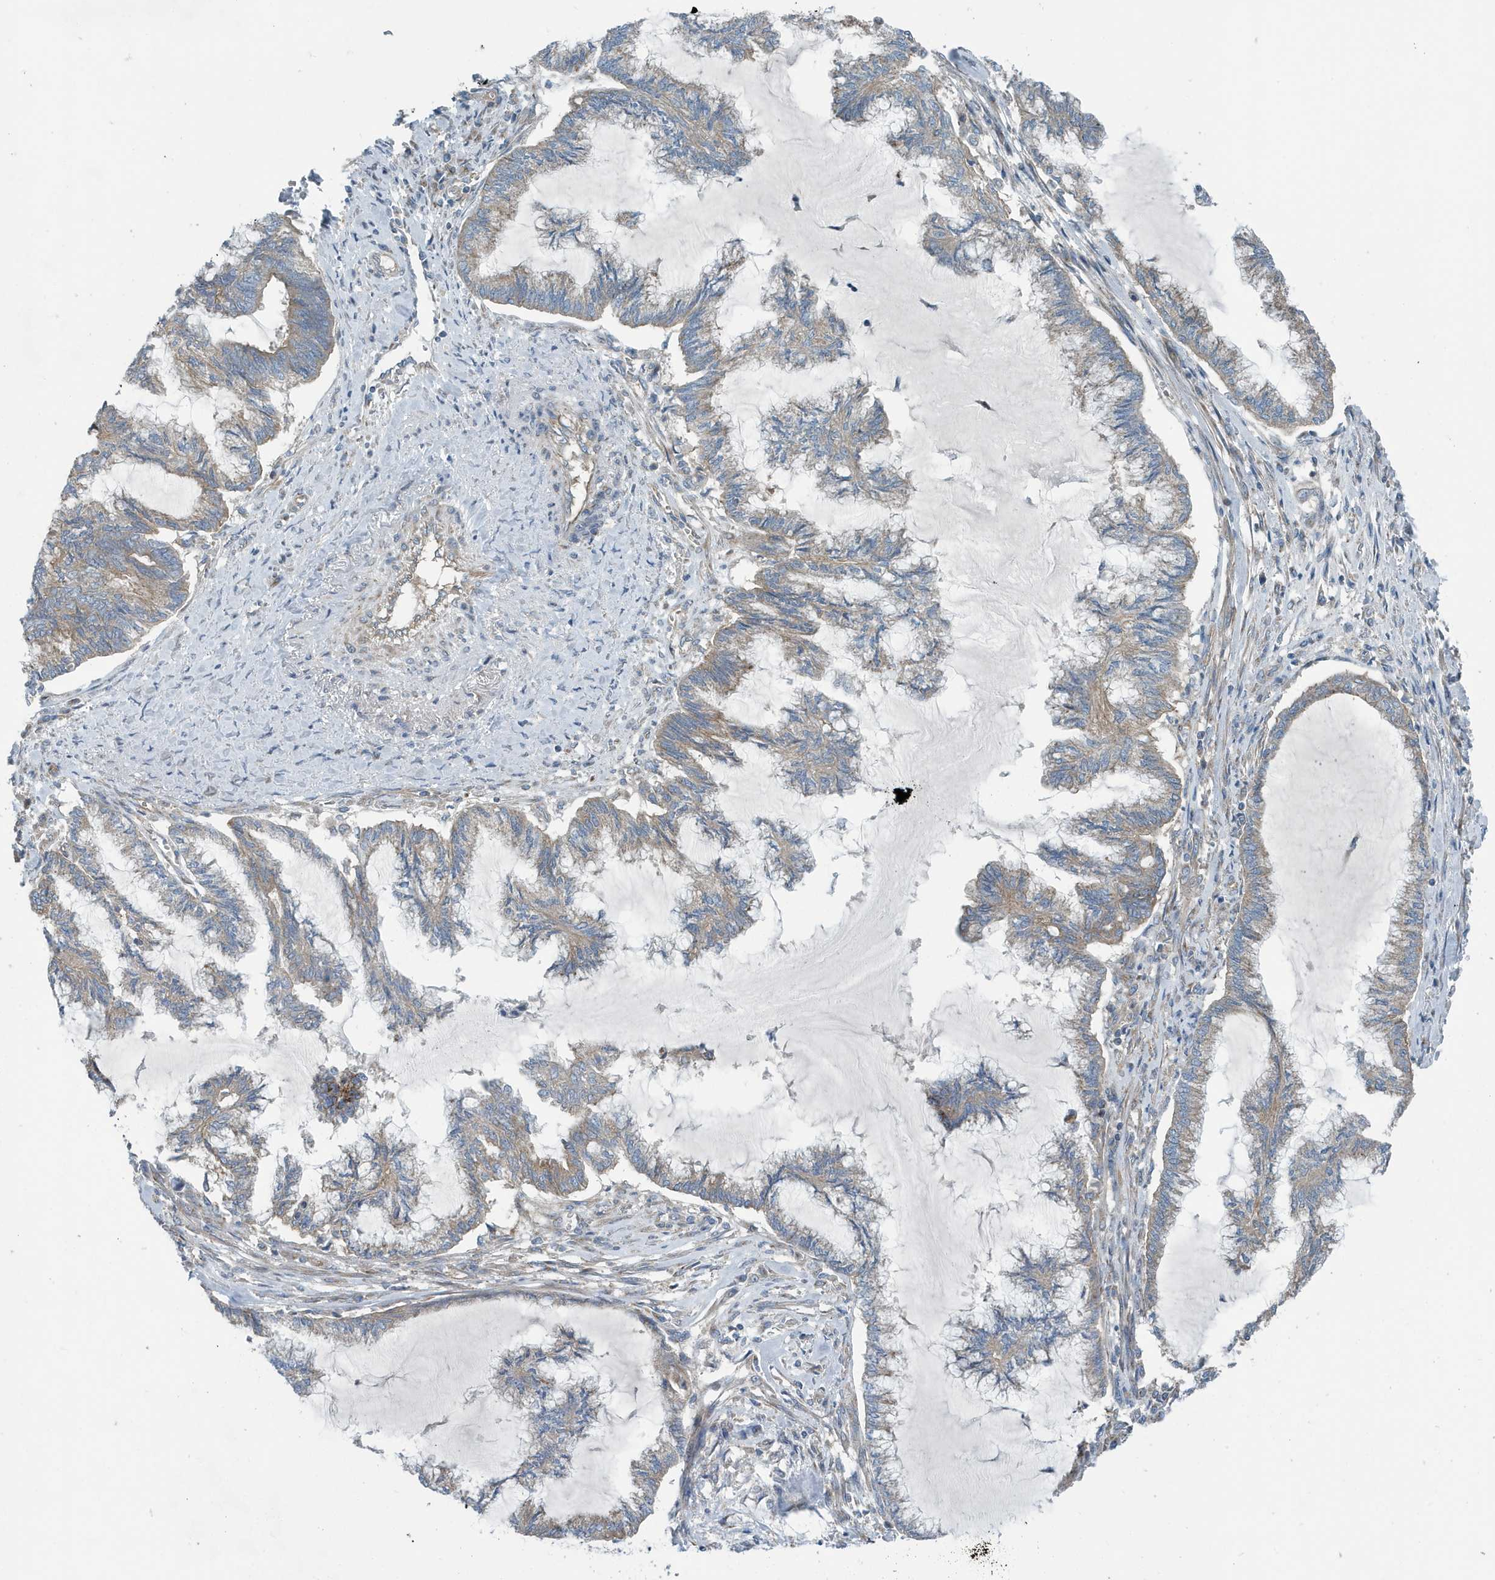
{"staining": {"intensity": "weak", "quantity": ">75%", "location": "cytoplasmic/membranous"}, "tissue": "endometrial cancer", "cell_type": "Tumor cells", "image_type": "cancer", "snomed": [{"axis": "morphology", "description": "Adenocarcinoma, NOS"}, {"axis": "topography", "description": "Endometrium"}], "caption": "Endometrial adenocarcinoma stained with DAB immunohistochemistry (IHC) demonstrates low levels of weak cytoplasmic/membranous expression in approximately >75% of tumor cells.", "gene": "PPM1M", "patient": {"sex": "female", "age": 86}}